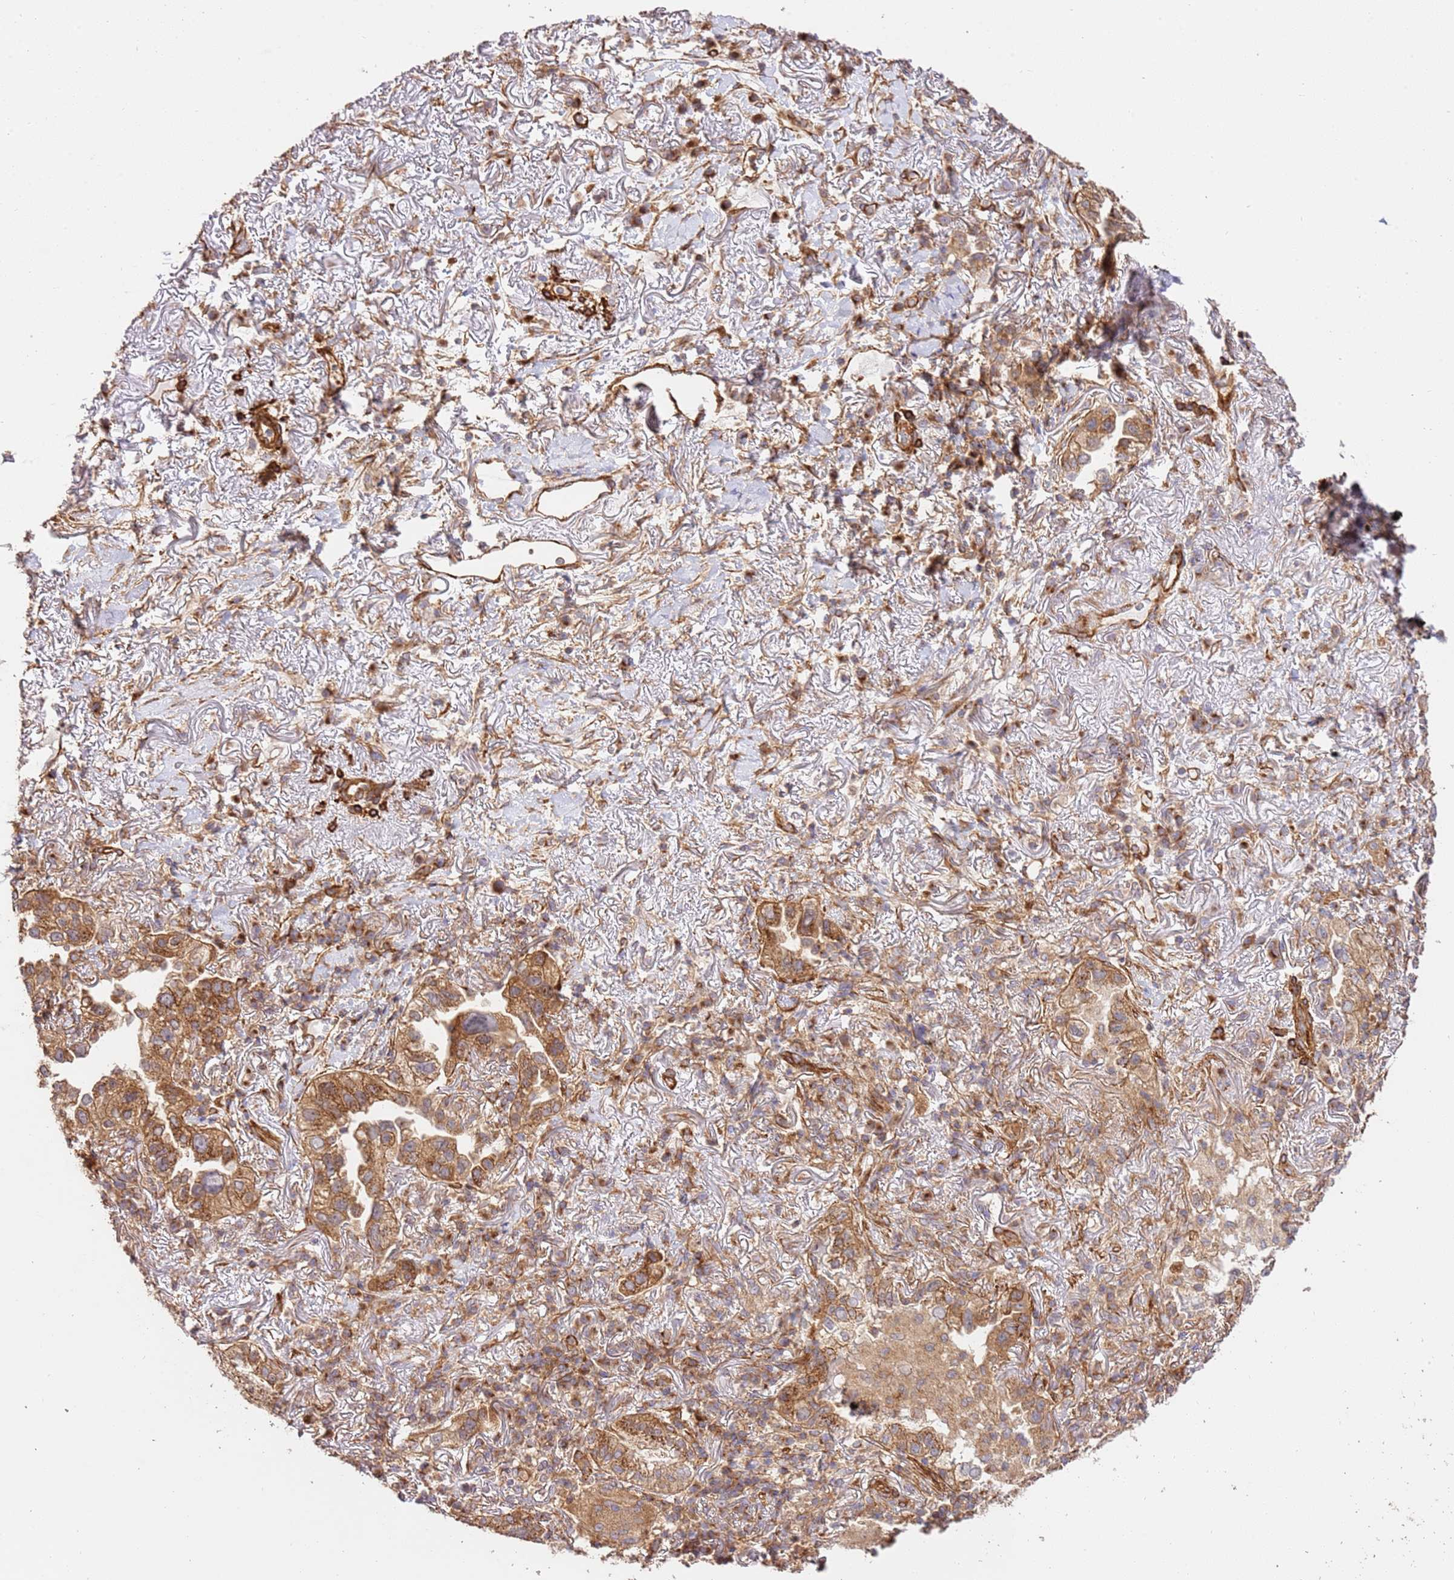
{"staining": {"intensity": "moderate", "quantity": ">75%", "location": "cytoplasmic/membranous"}, "tissue": "lung cancer", "cell_type": "Tumor cells", "image_type": "cancer", "snomed": [{"axis": "morphology", "description": "Adenocarcinoma, NOS"}, {"axis": "topography", "description": "Lung"}], "caption": "Immunohistochemical staining of adenocarcinoma (lung) exhibits medium levels of moderate cytoplasmic/membranous positivity in approximately >75% of tumor cells. Nuclei are stained in blue.", "gene": "ZBTB39", "patient": {"sex": "female", "age": 69}}